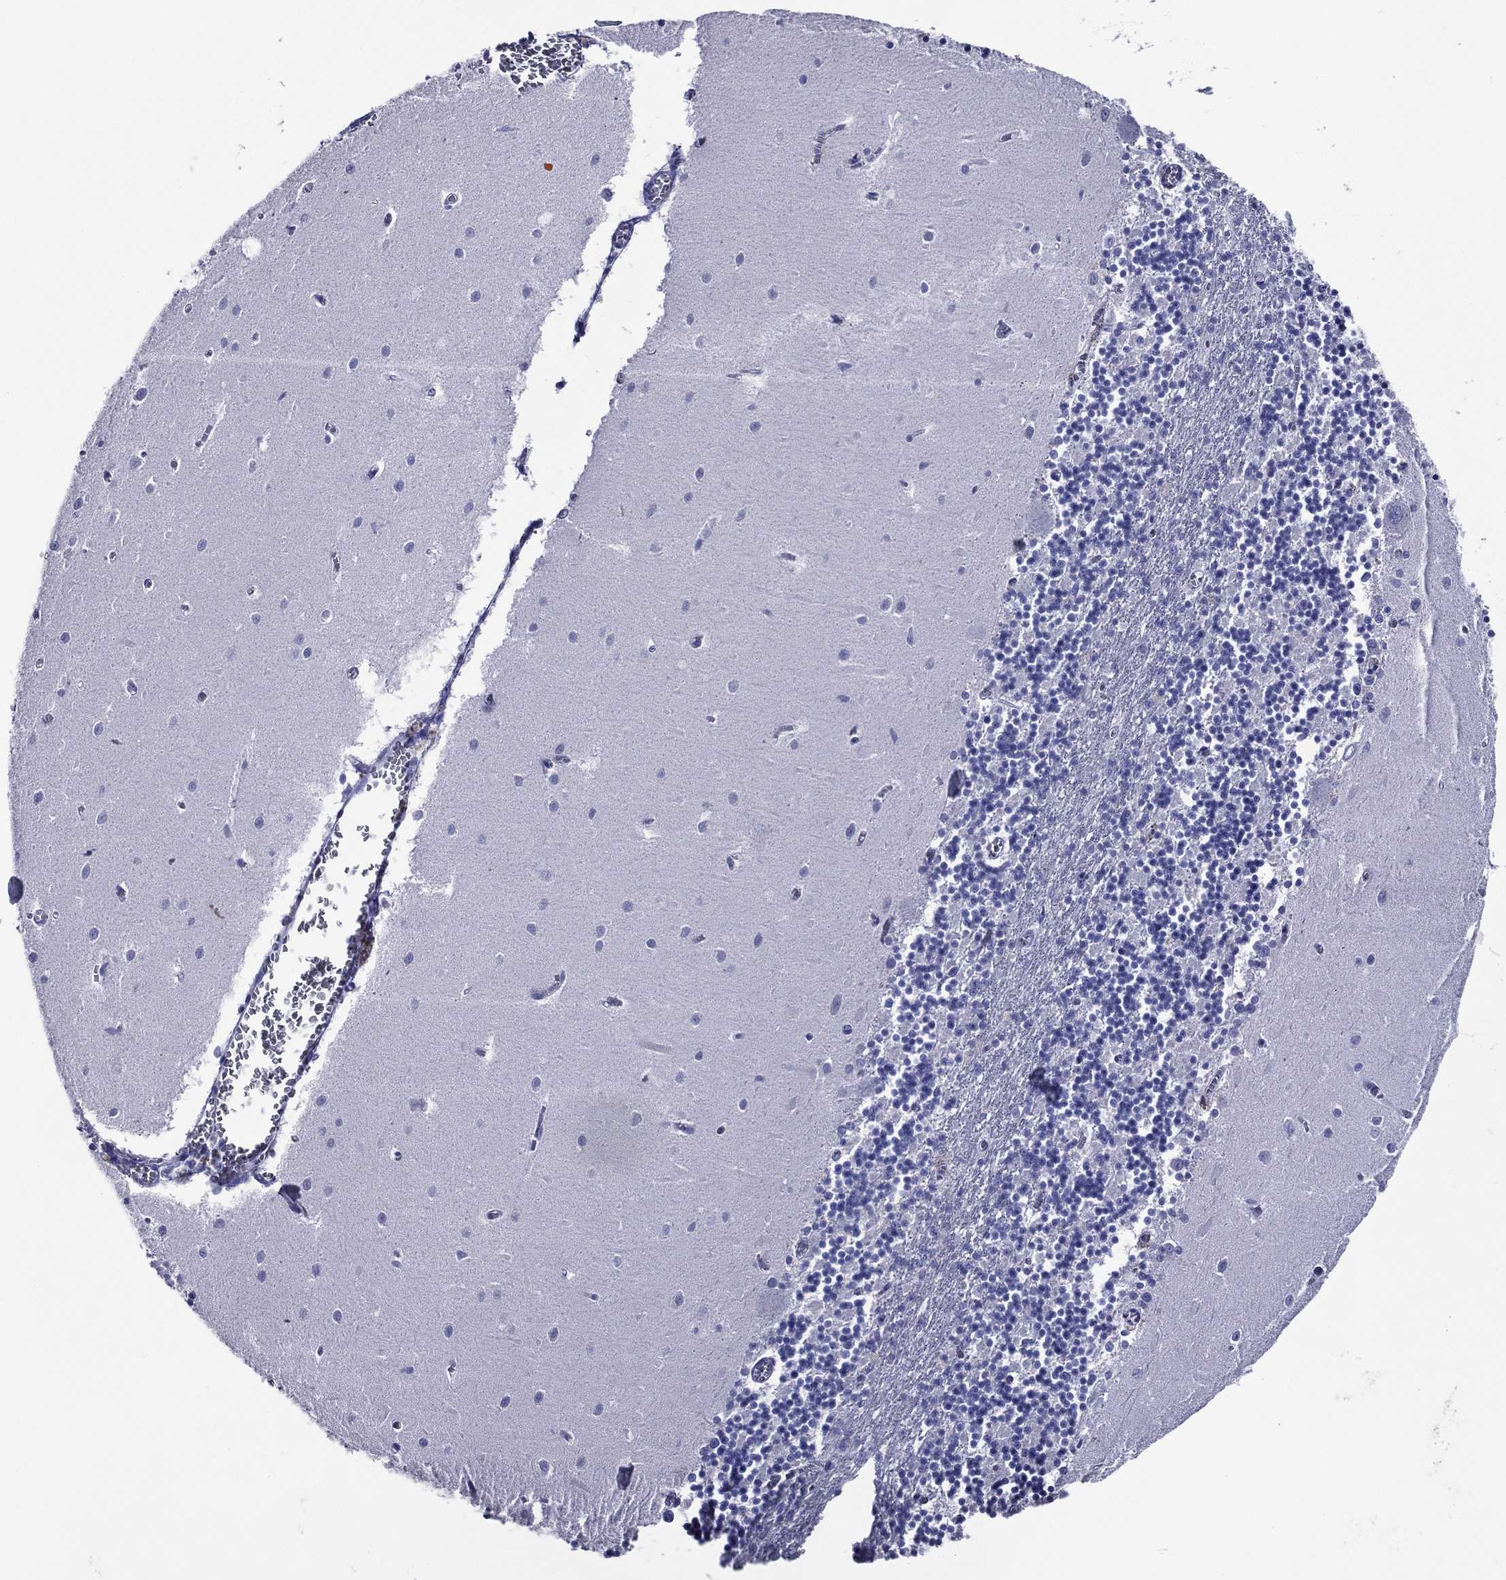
{"staining": {"intensity": "negative", "quantity": "none", "location": "none"}, "tissue": "cerebellum", "cell_type": "Cells in granular layer", "image_type": "normal", "snomed": [{"axis": "morphology", "description": "Normal tissue, NOS"}, {"axis": "topography", "description": "Cerebellum"}], "caption": "DAB immunohistochemical staining of normal human cerebellum demonstrates no significant staining in cells in granular layer. Nuclei are stained in blue.", "gene": "ACE2", "patient": {"sex": "female", "age": 64}}